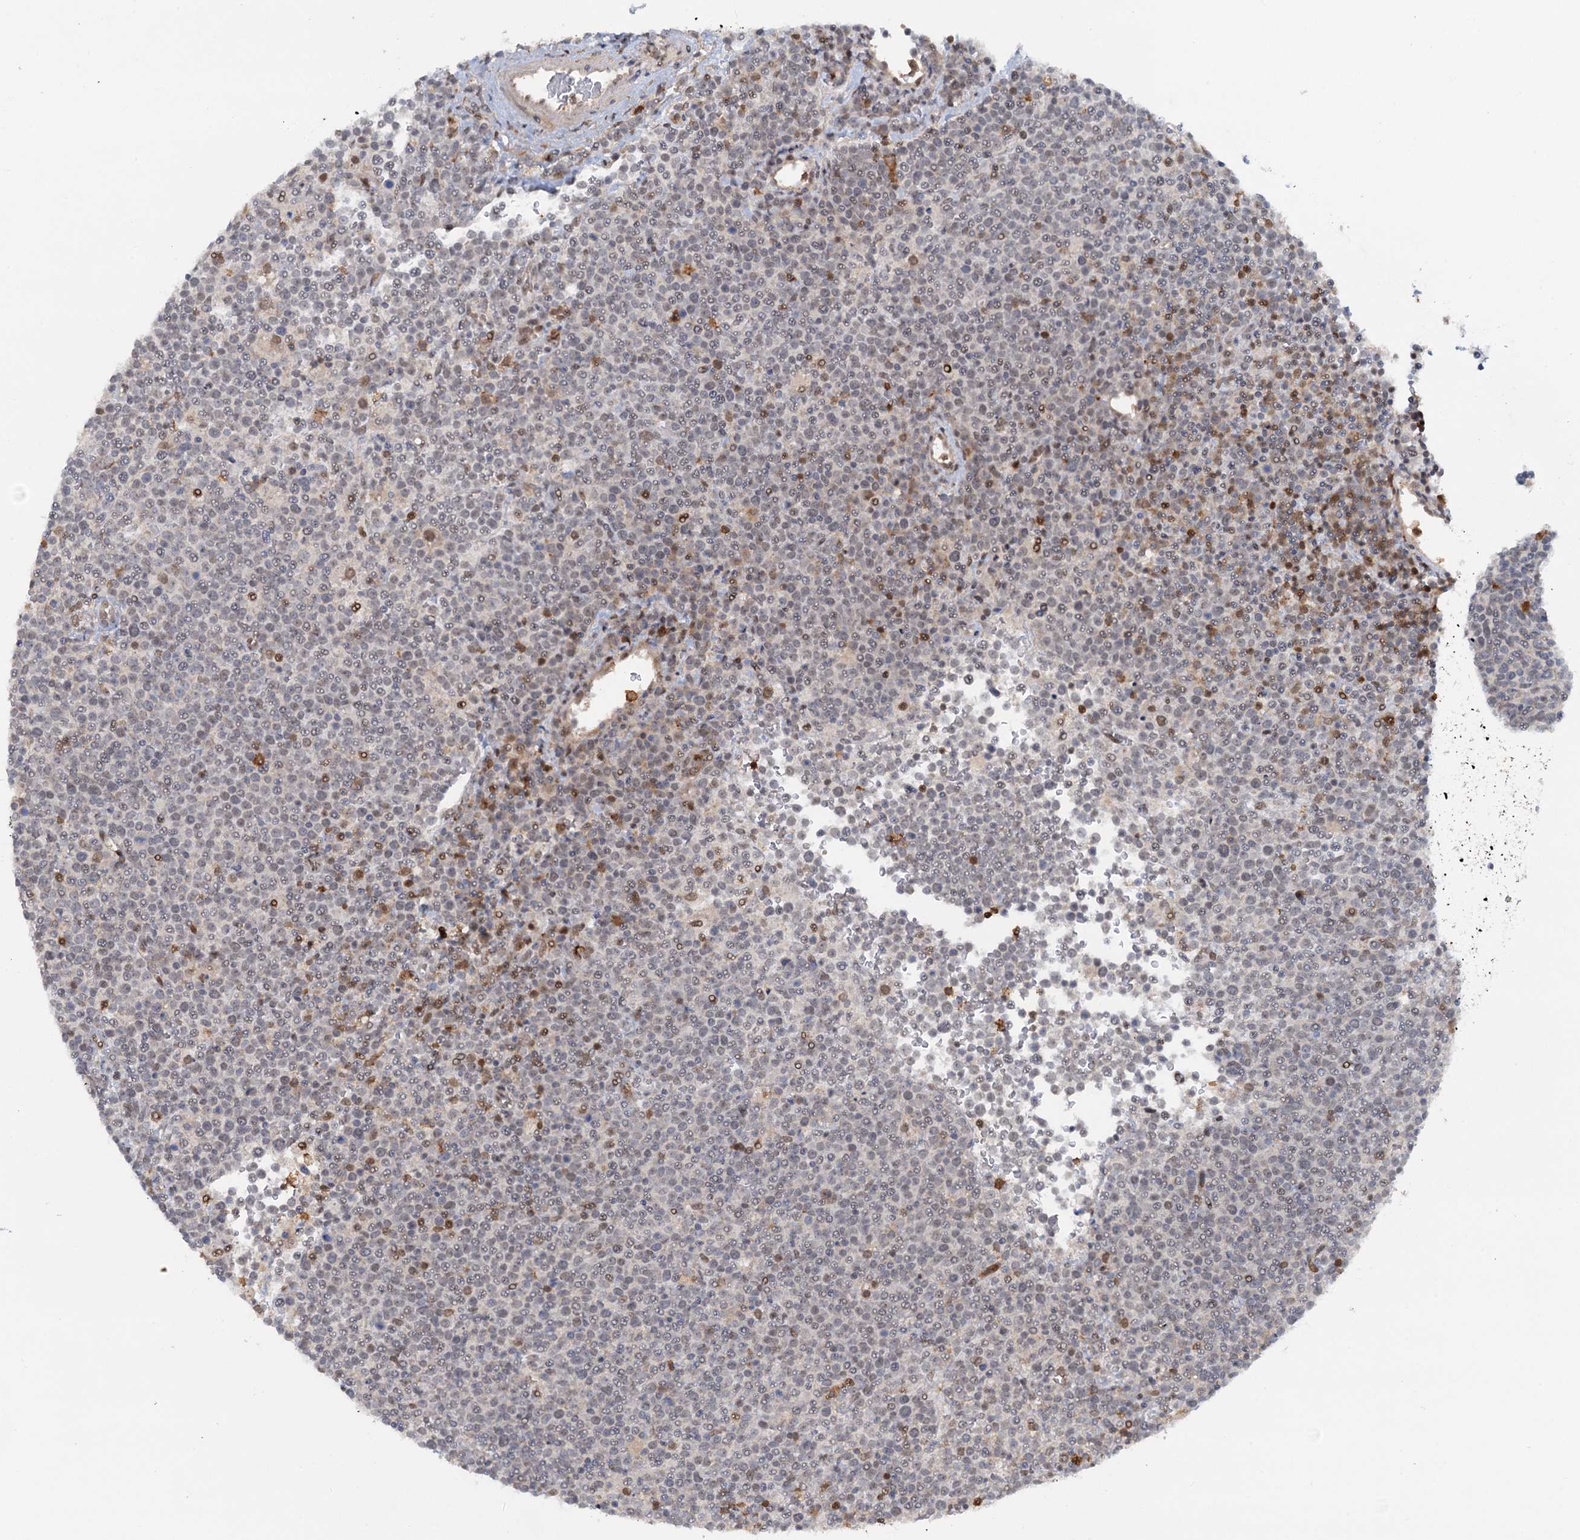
{"staining": {"intensity": "weak", "quantity": "<25%", "location": "nuclear"}, "tissue": "lymphoma", "cell_type": "Tumor cells", "image_type": "cancer", "snomed": [{"axis": "morphology", "description": "Malignant lymphoma, non-Hodgkin's type, High grade"}, {"axis": "topography", "description": "Lymph node"}], "caption": "The histopathology image reveals no staining of tumor cells in malignant lymphoma, non-Hodgkin's type (high-grade).", "gene": "ZNF609", "patient": {"sex": "male", "age": 61}}